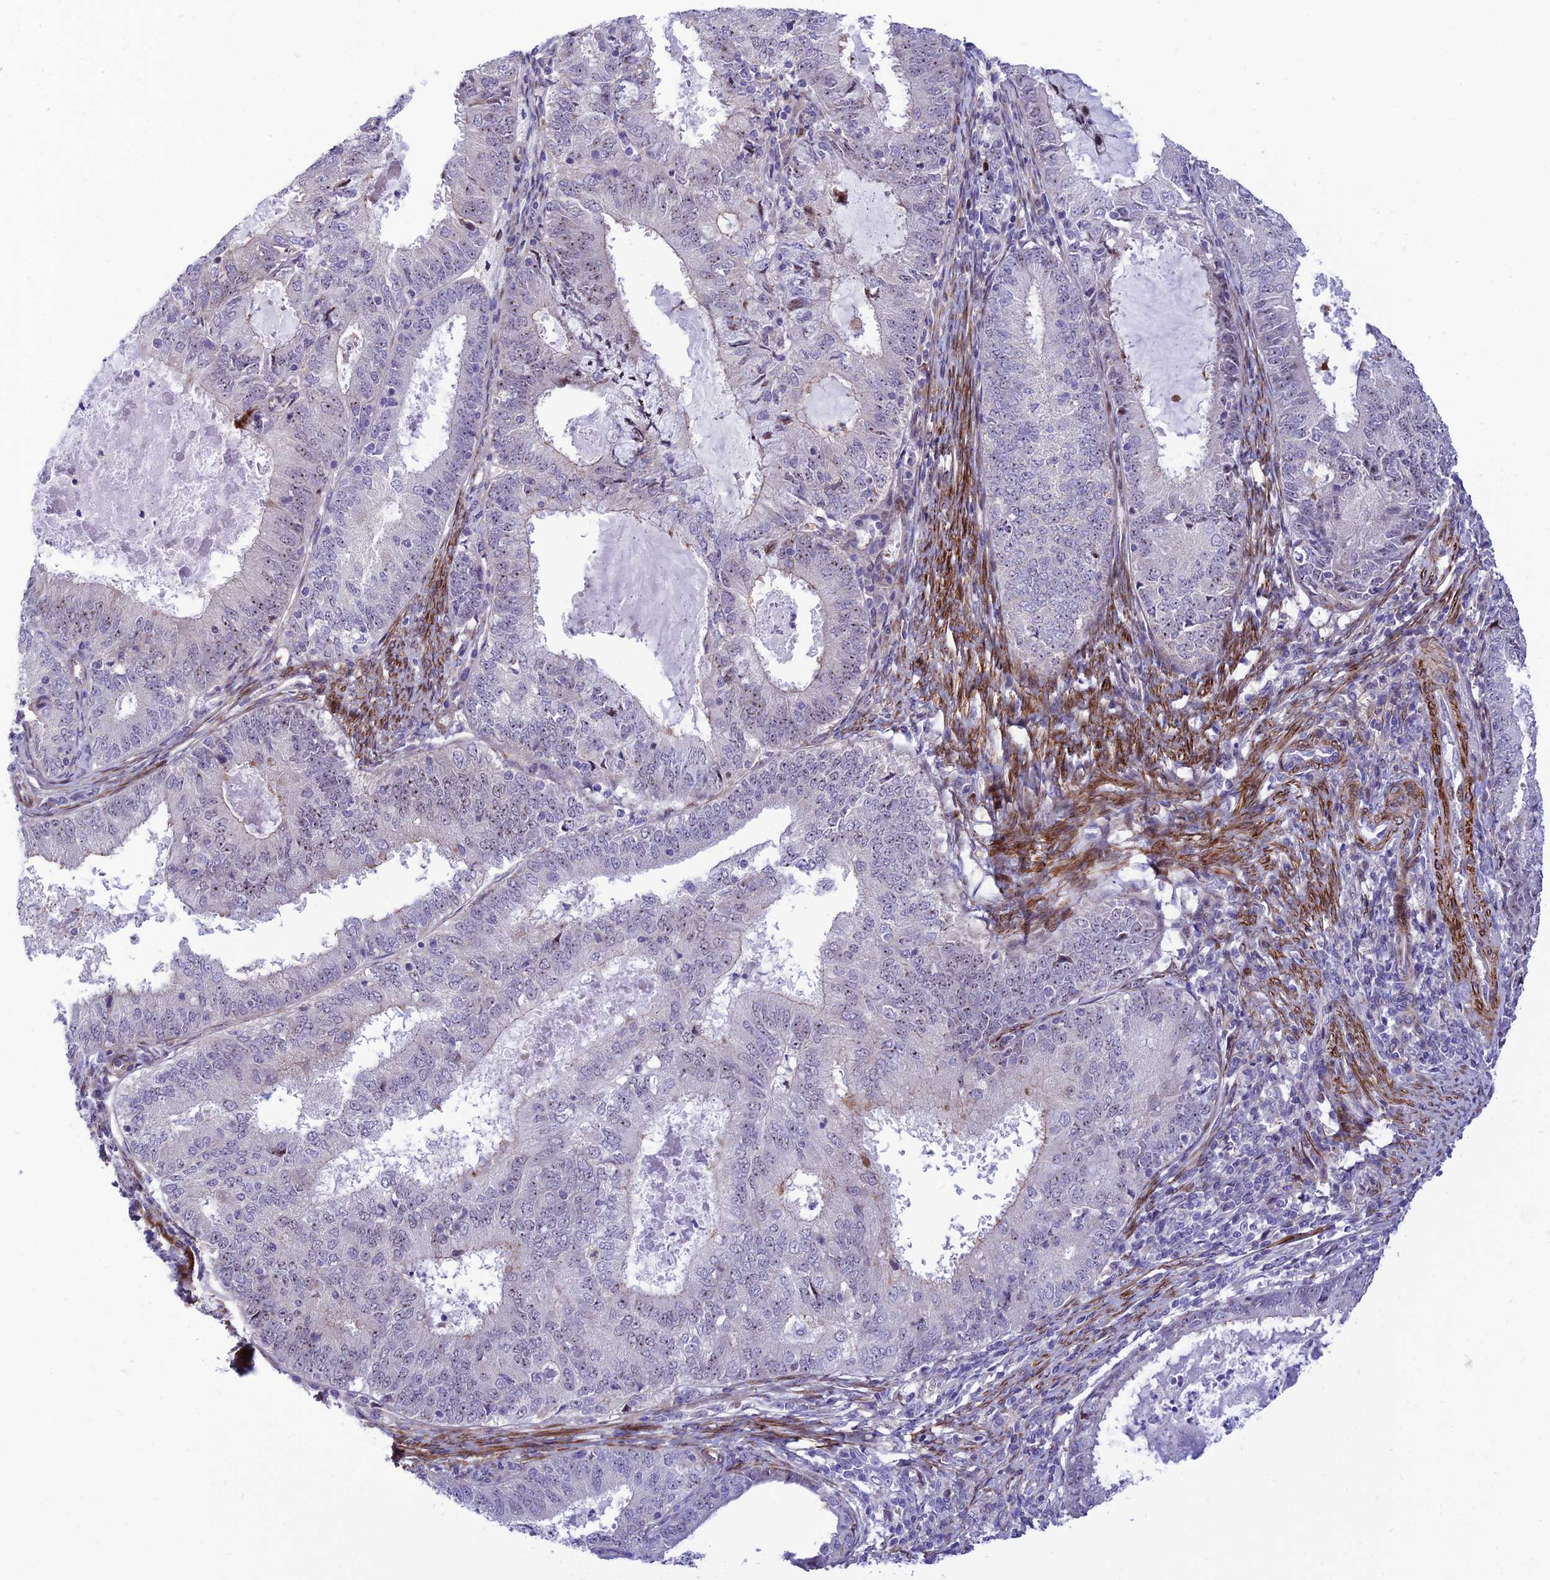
{"staining": {"intensity": "moderate", "quantity": "<25%", "location": "nuclear"}, "tissue": "endometrial cancer", "cell_type": "Tumor cells", "image_type": "cancer", "snomed": [{"axis": "morphology", "description": "Adenocarcinoma, NOS"}, {"axis": "topography", "description": "Endometrium"}], "caption": "There is low levels of moderate nuclear staining in tumor cells of endometrial adenocarcinoma, as demonstrated by immunohistochemical staining (brown color).", "gene": "KBTBD7", "patient": {"sex": "female", "age": 57}}